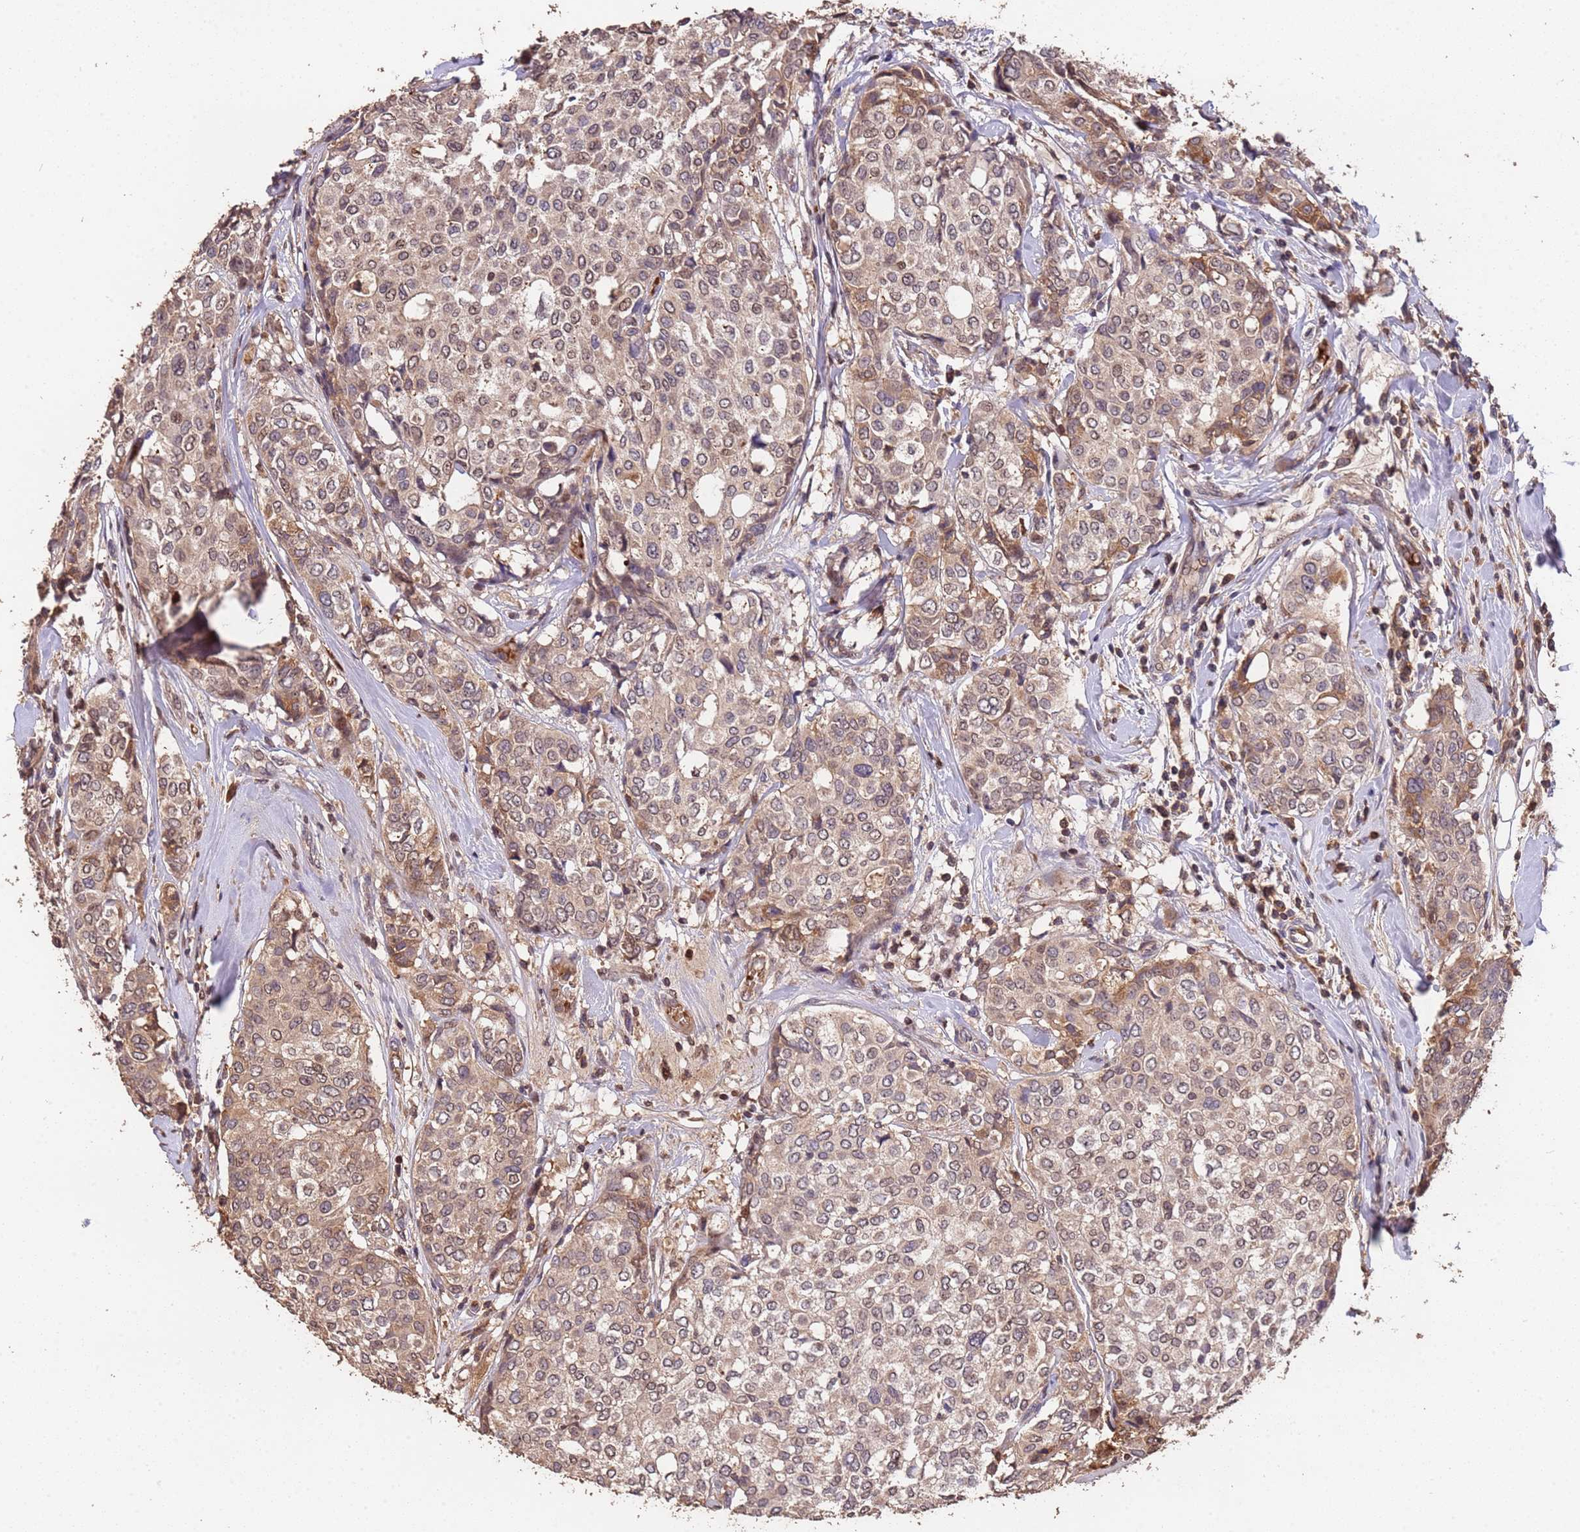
{"staining": {"intensity": "weak", "quantity": ">75%", "location": "cytoplasmic/membranous,nuclear"}, "tissue": "breast cancer", "cell_type": "Tumor cells", "image_type": "cancer", "snomed": [{"axis": "morphology", "description": "Lobular carcinoma"}, {"axis": "topography", "description": "Breast"}], "caption": "DAB (3,3'-diaminobenzidine) immunohistochemical staining of breast lobular carcinoma shows weak cytoplasmic/membranous and nuclear protein staining in approximately >75% of tumor cells.", "gene": "CCDC184", "patient": {"sex": "female", "age": 51}}